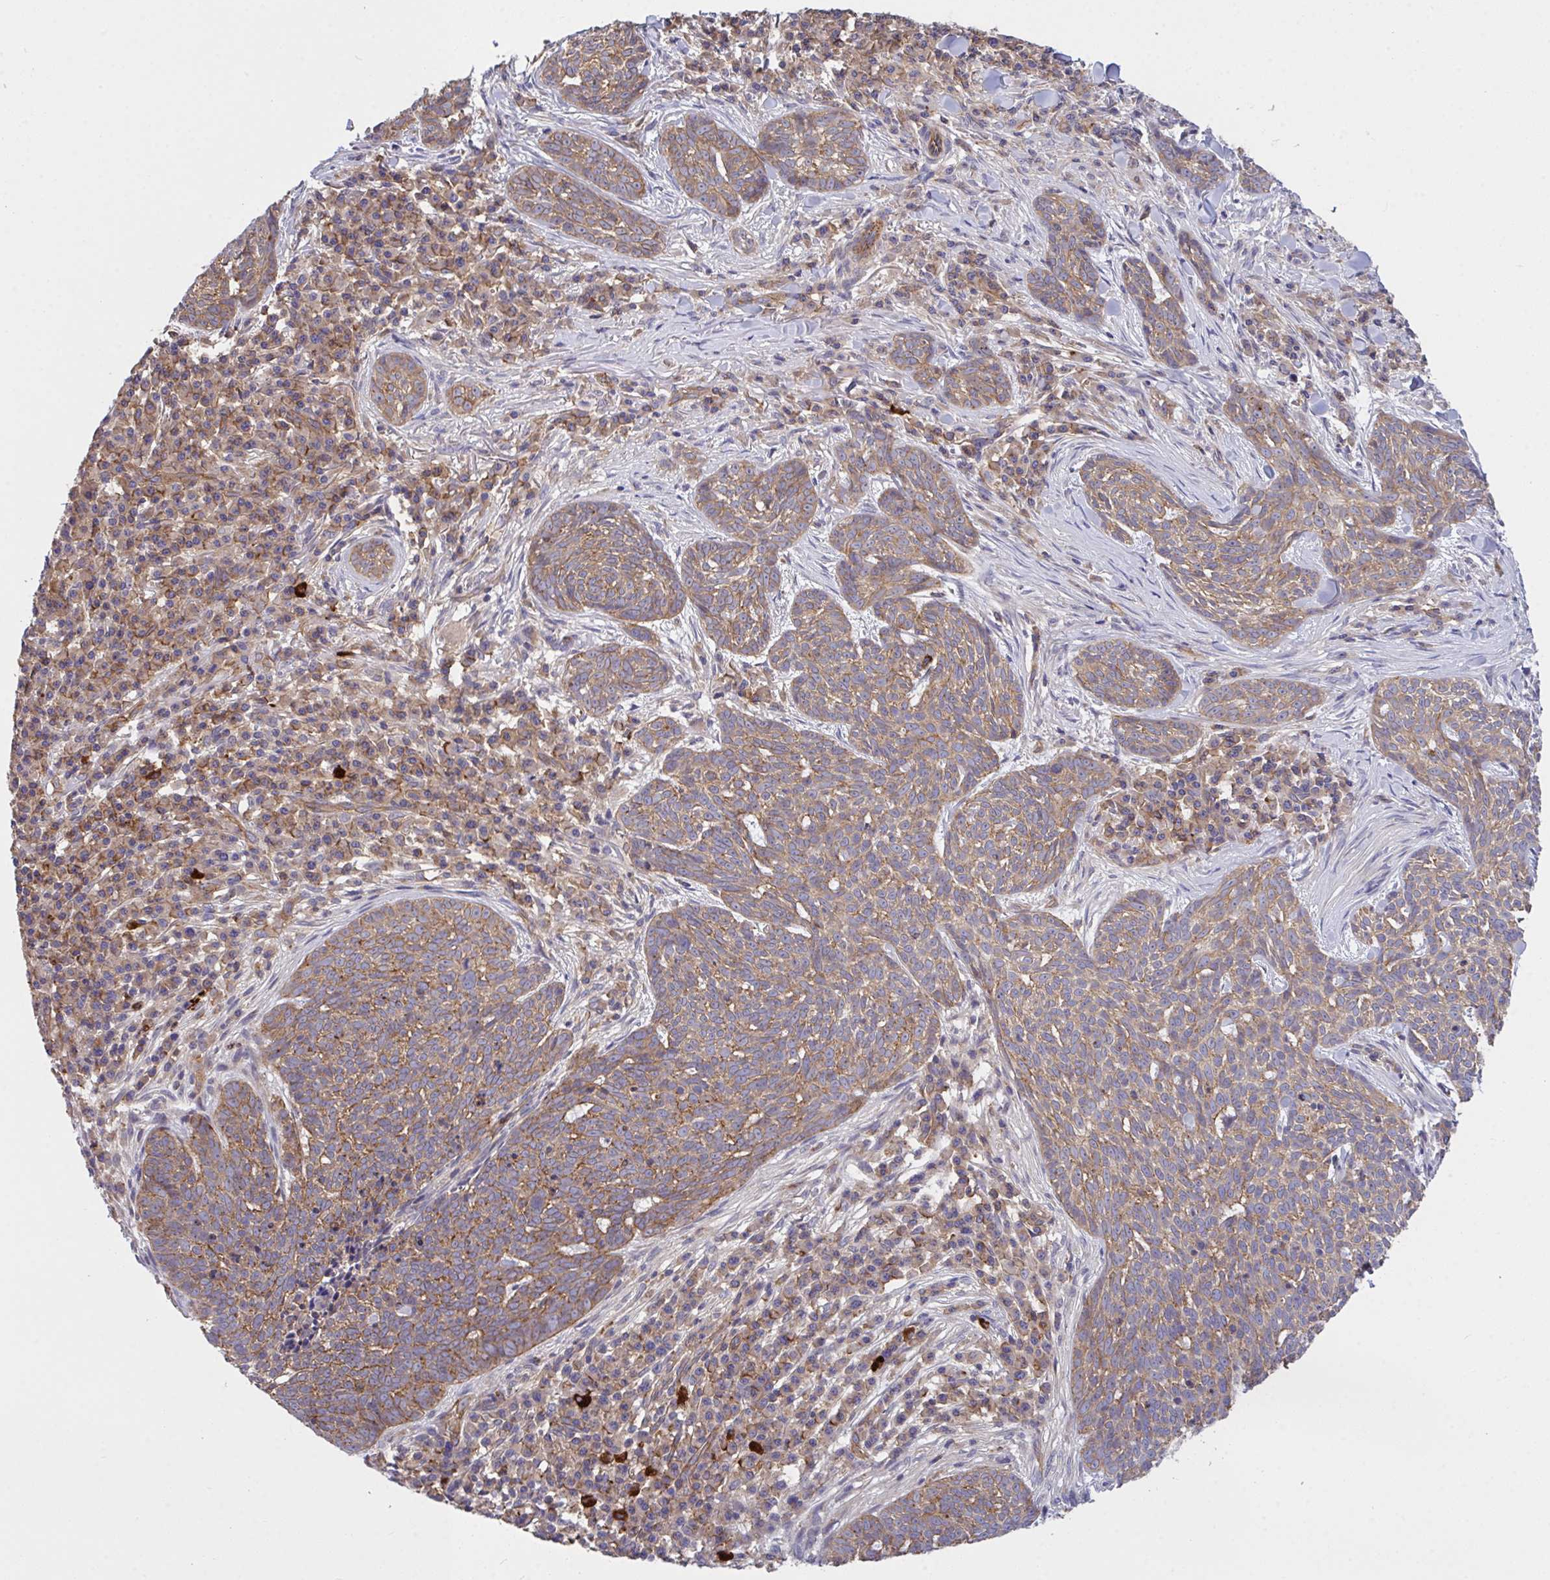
{"staining": {"intensity": "moderate", "quantity": "25%-75%", "location": "cytoplasmic/membranous"}, "tissue": "skin cancer", "cell_type": "Tumor cells", "image_type": "cancer", "snomed": [{"axis": "morphology", "description": "Basal cell carcinoma"}, {"axis": "topography", "description": "Skin"}], "caption": "This photomicrograph displays immunohistochemistry (IHC) staining of skin basal cell carcinoma, with medium moderate cytoplasmic/membranous positivity in approximately 25%-75% of tumor cells.", "gene": "C4orf36", "patient": {"sex": "female", "age": 93}}